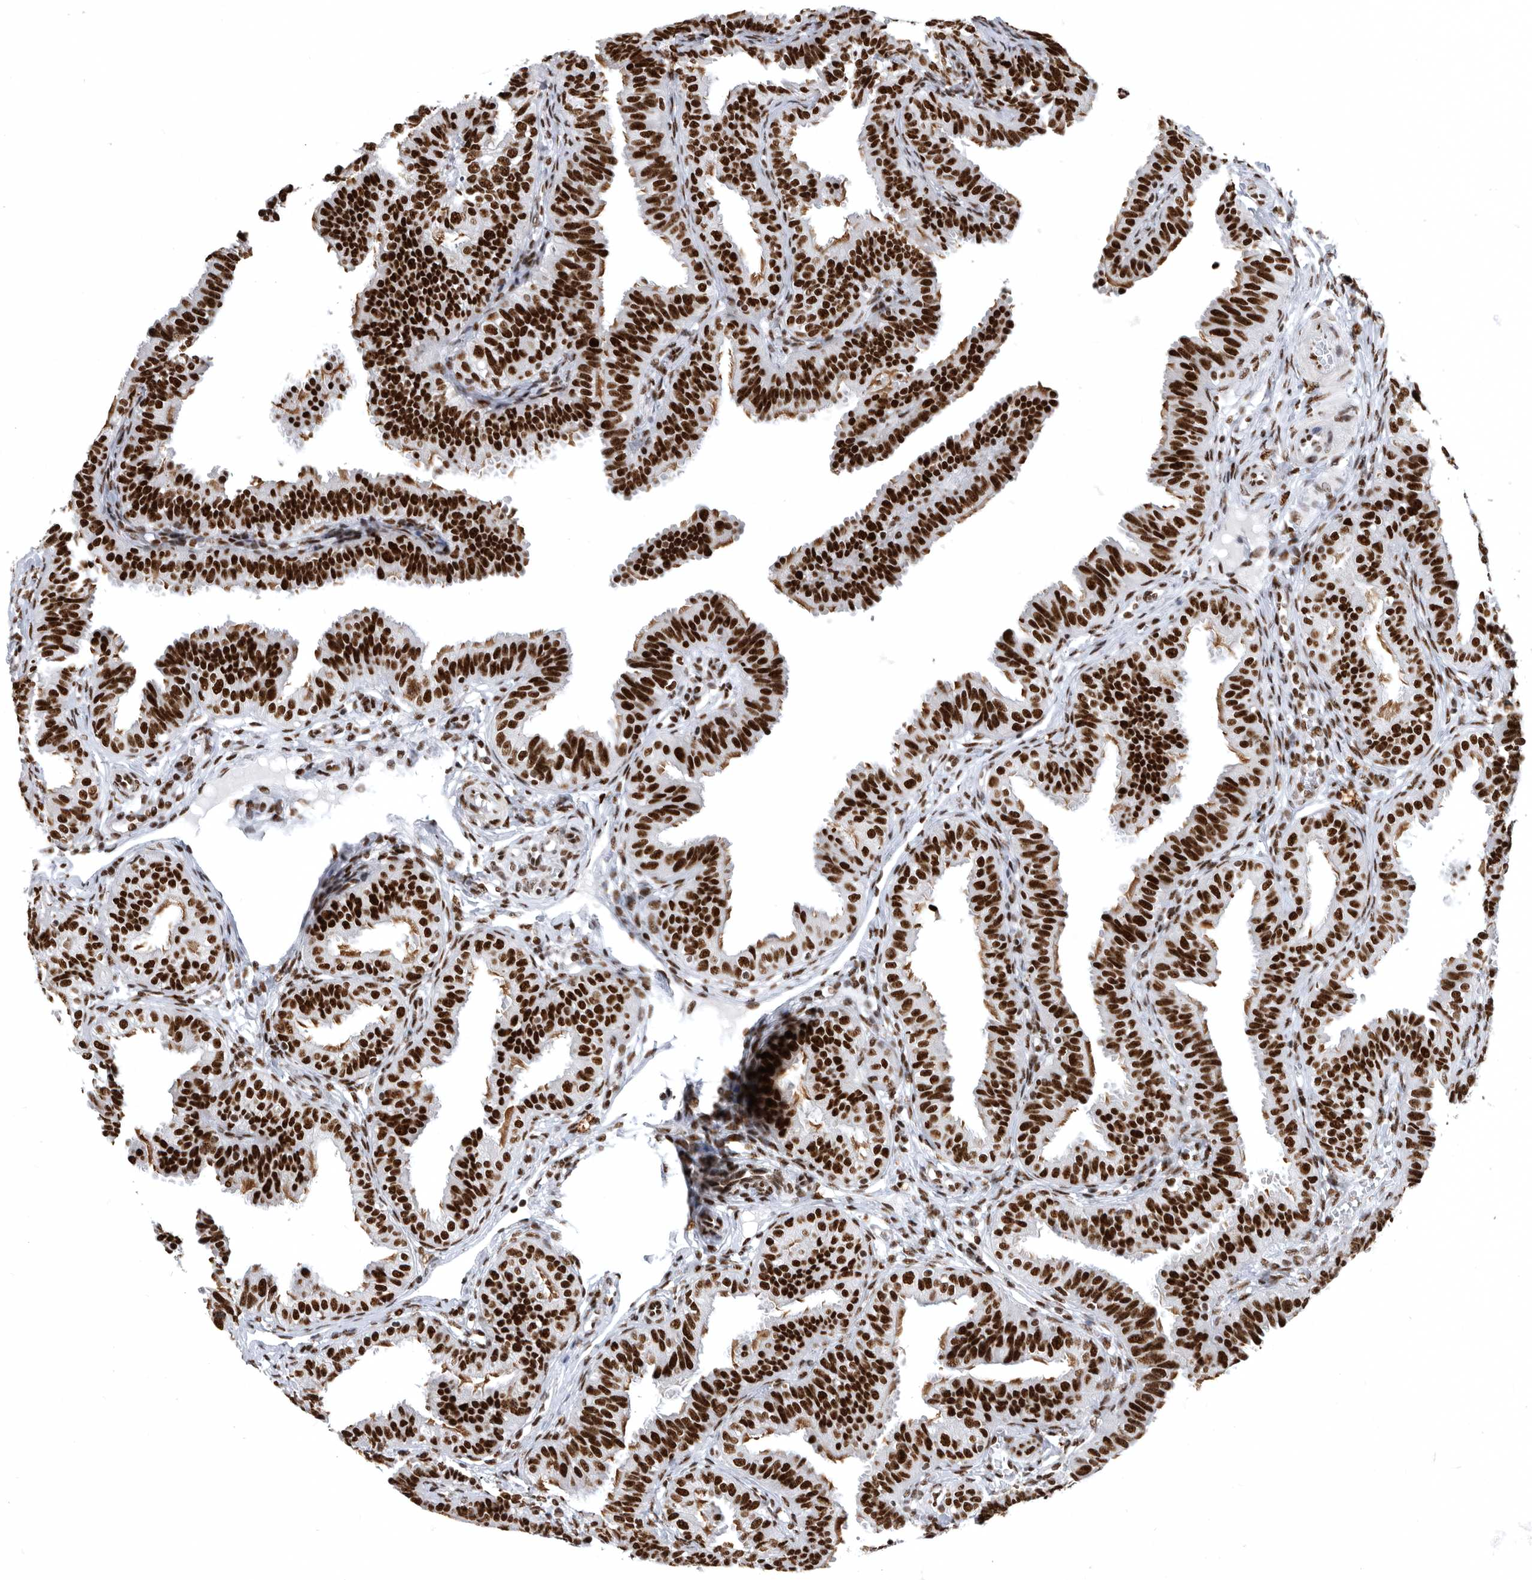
{"staining": {"intensity": "strong", "quantity": ">75%", "location": "nuclear"}, "tissue": "fallopian tube", "cell_type": "Glandular cells", "image_type": "normal", "snomed": [{"axis": "morphology", "description": "Normal tissue, NOS"}, {"axis": "topography", "description": "Fallopian tube"}], "caption": "A photomicrograph of fallopian tube stained for a protein reveals strong nuclear brown staining in glandular cells.", "gene": "BCLAF1", "patient": {"sex": "female", "age": 35}}